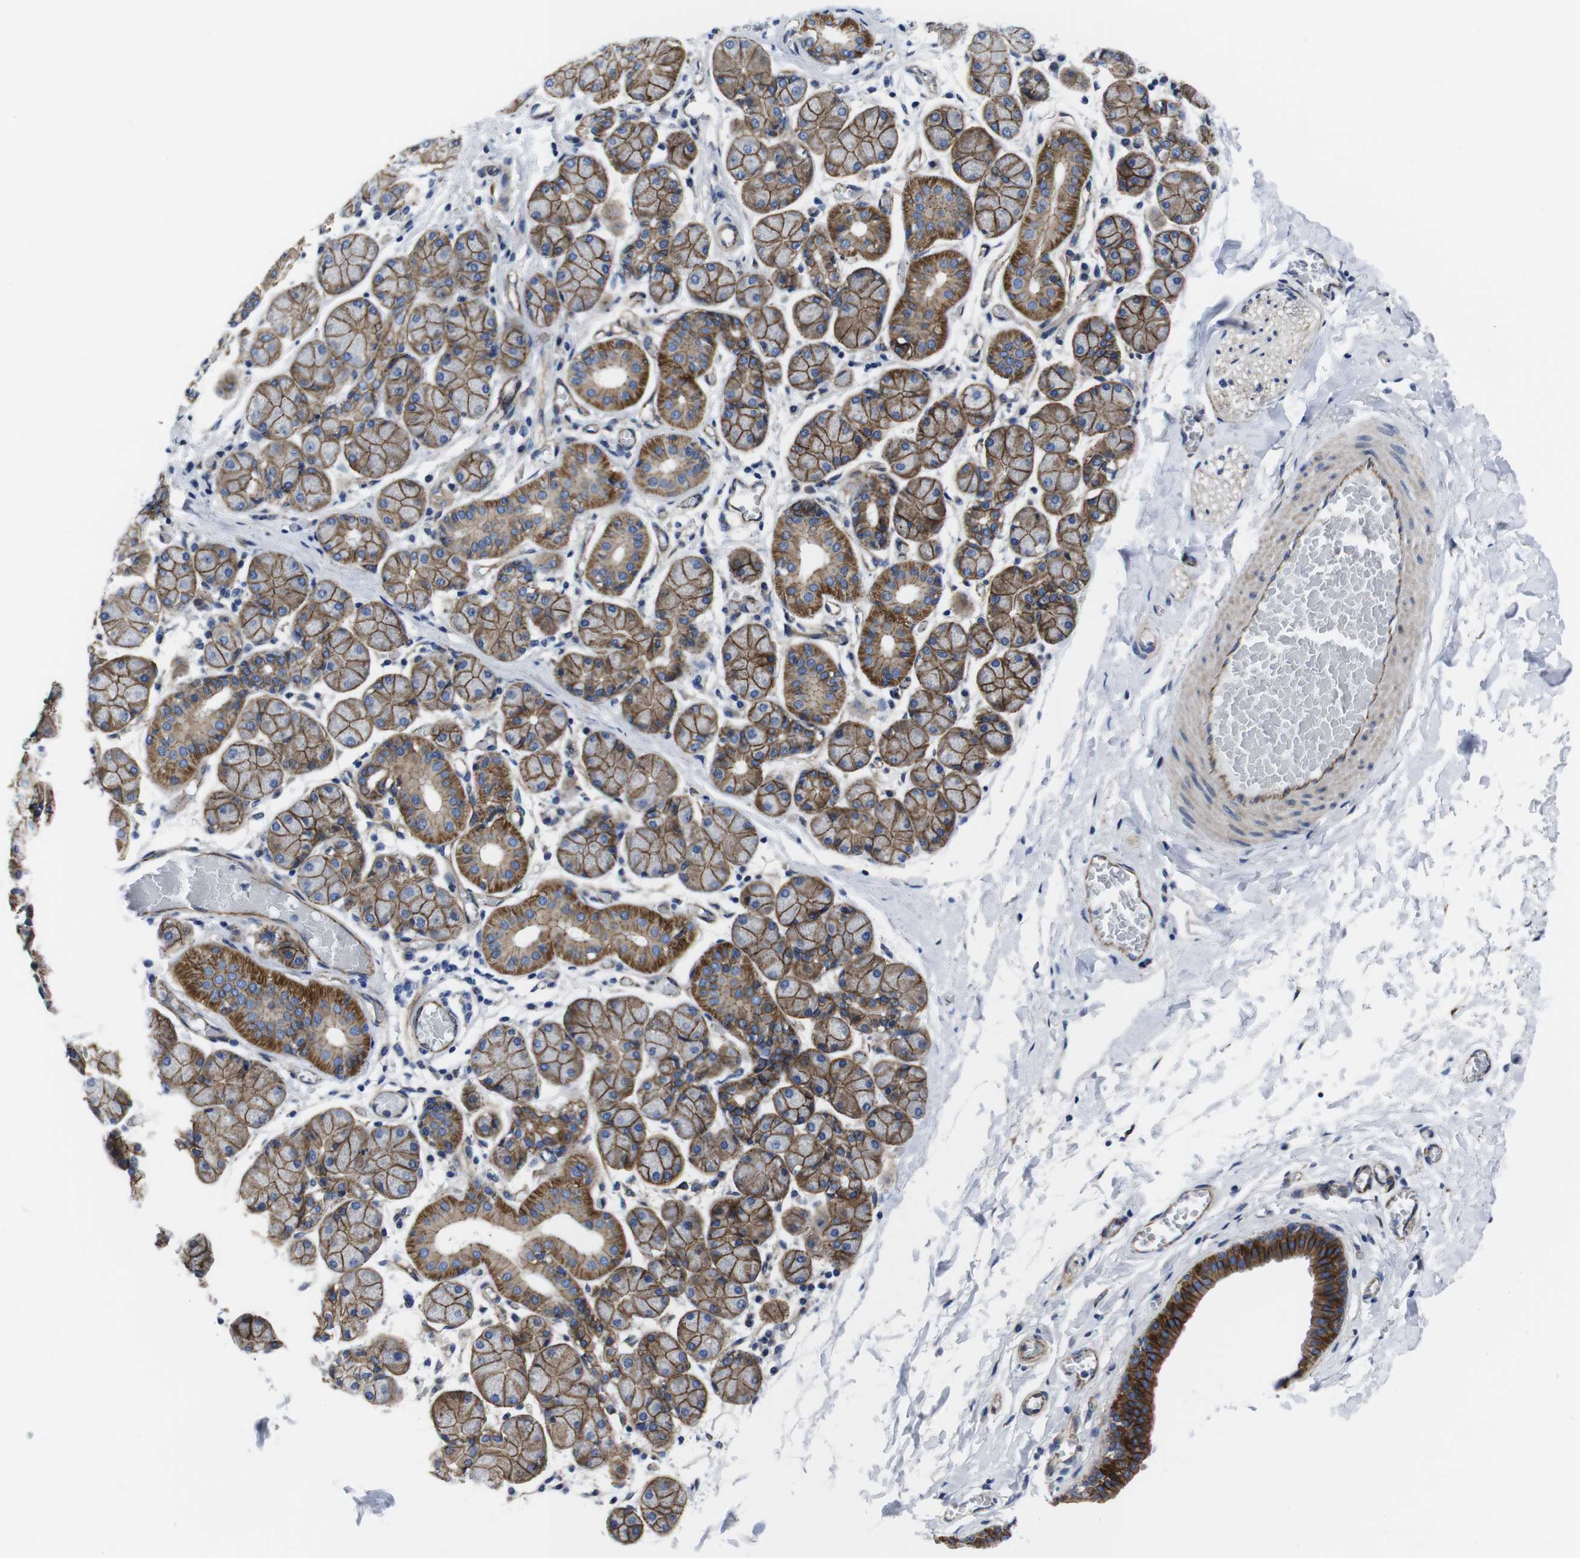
{"staining": {"intensity": "strong", "quantity": ">75%", "location": "cytoplasmic/membranous"}, "tissue": "salivary gland", "cell_type": "Glandular cells", "image_type": "normal", "snomed": [{"axis": "morphology", "description": "Normal tissue, NOS"}, {"axis": "topography", "description": "Salivary gland"}], "caption": "Protein staining demonstrates strong cytoplasmic/membranous expression in about >75% of glandular cells in benign salivary gland.", "gene": "NUMB", "patient": {"sex": "female", "age": 24}}